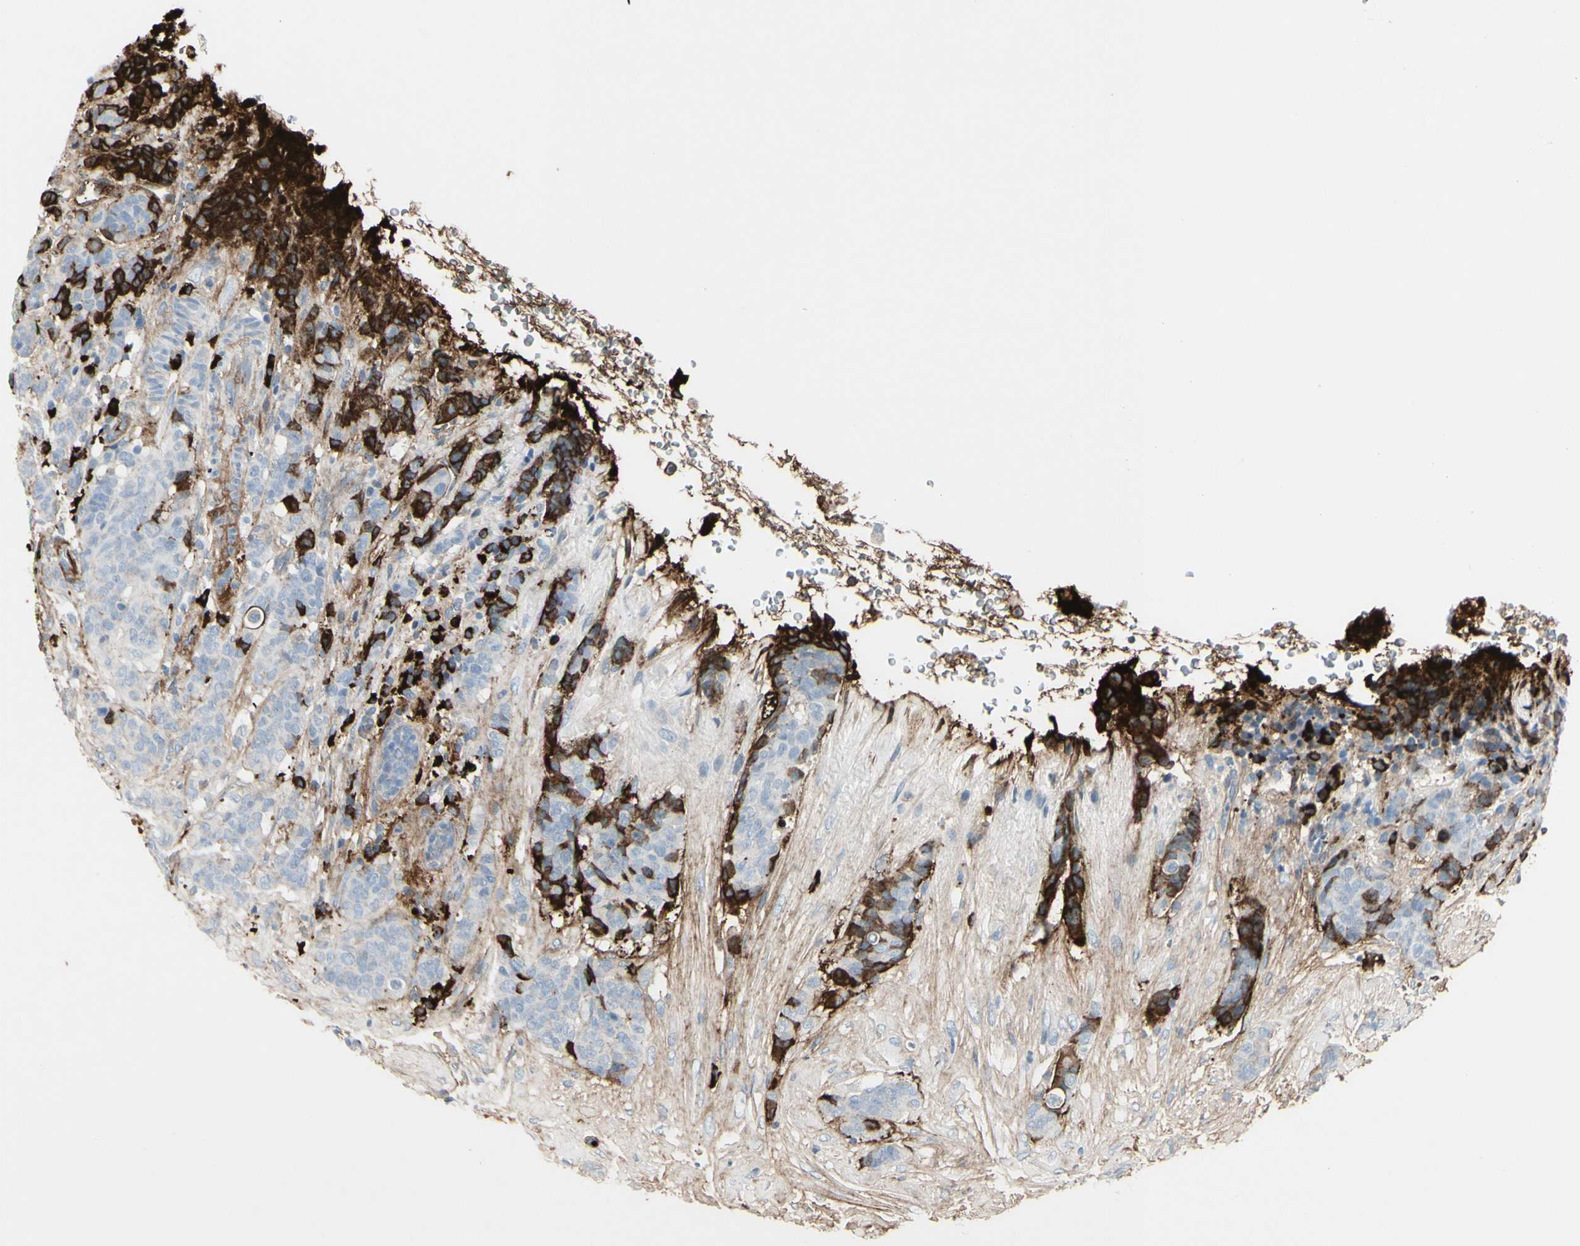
{"staining": {"intensity": "negative", "quantity": "none", "location": "none"}, "tissue": "breast cancer", "cell_type": "Tumor cells", "image_type": "cancer", "snomed": [{"axis": "morphology", "description": "Duct carcinoma"}, {"axis": "topography", "description": "Breast"}], "caption": "DAB immunohistochemical staining of human infiltrating ductal carcinoma (breast) demonstrates no significant positivity in tumor cells.", "gene": "IGHG1", "patient": {"sex": "female", "age": 40}}